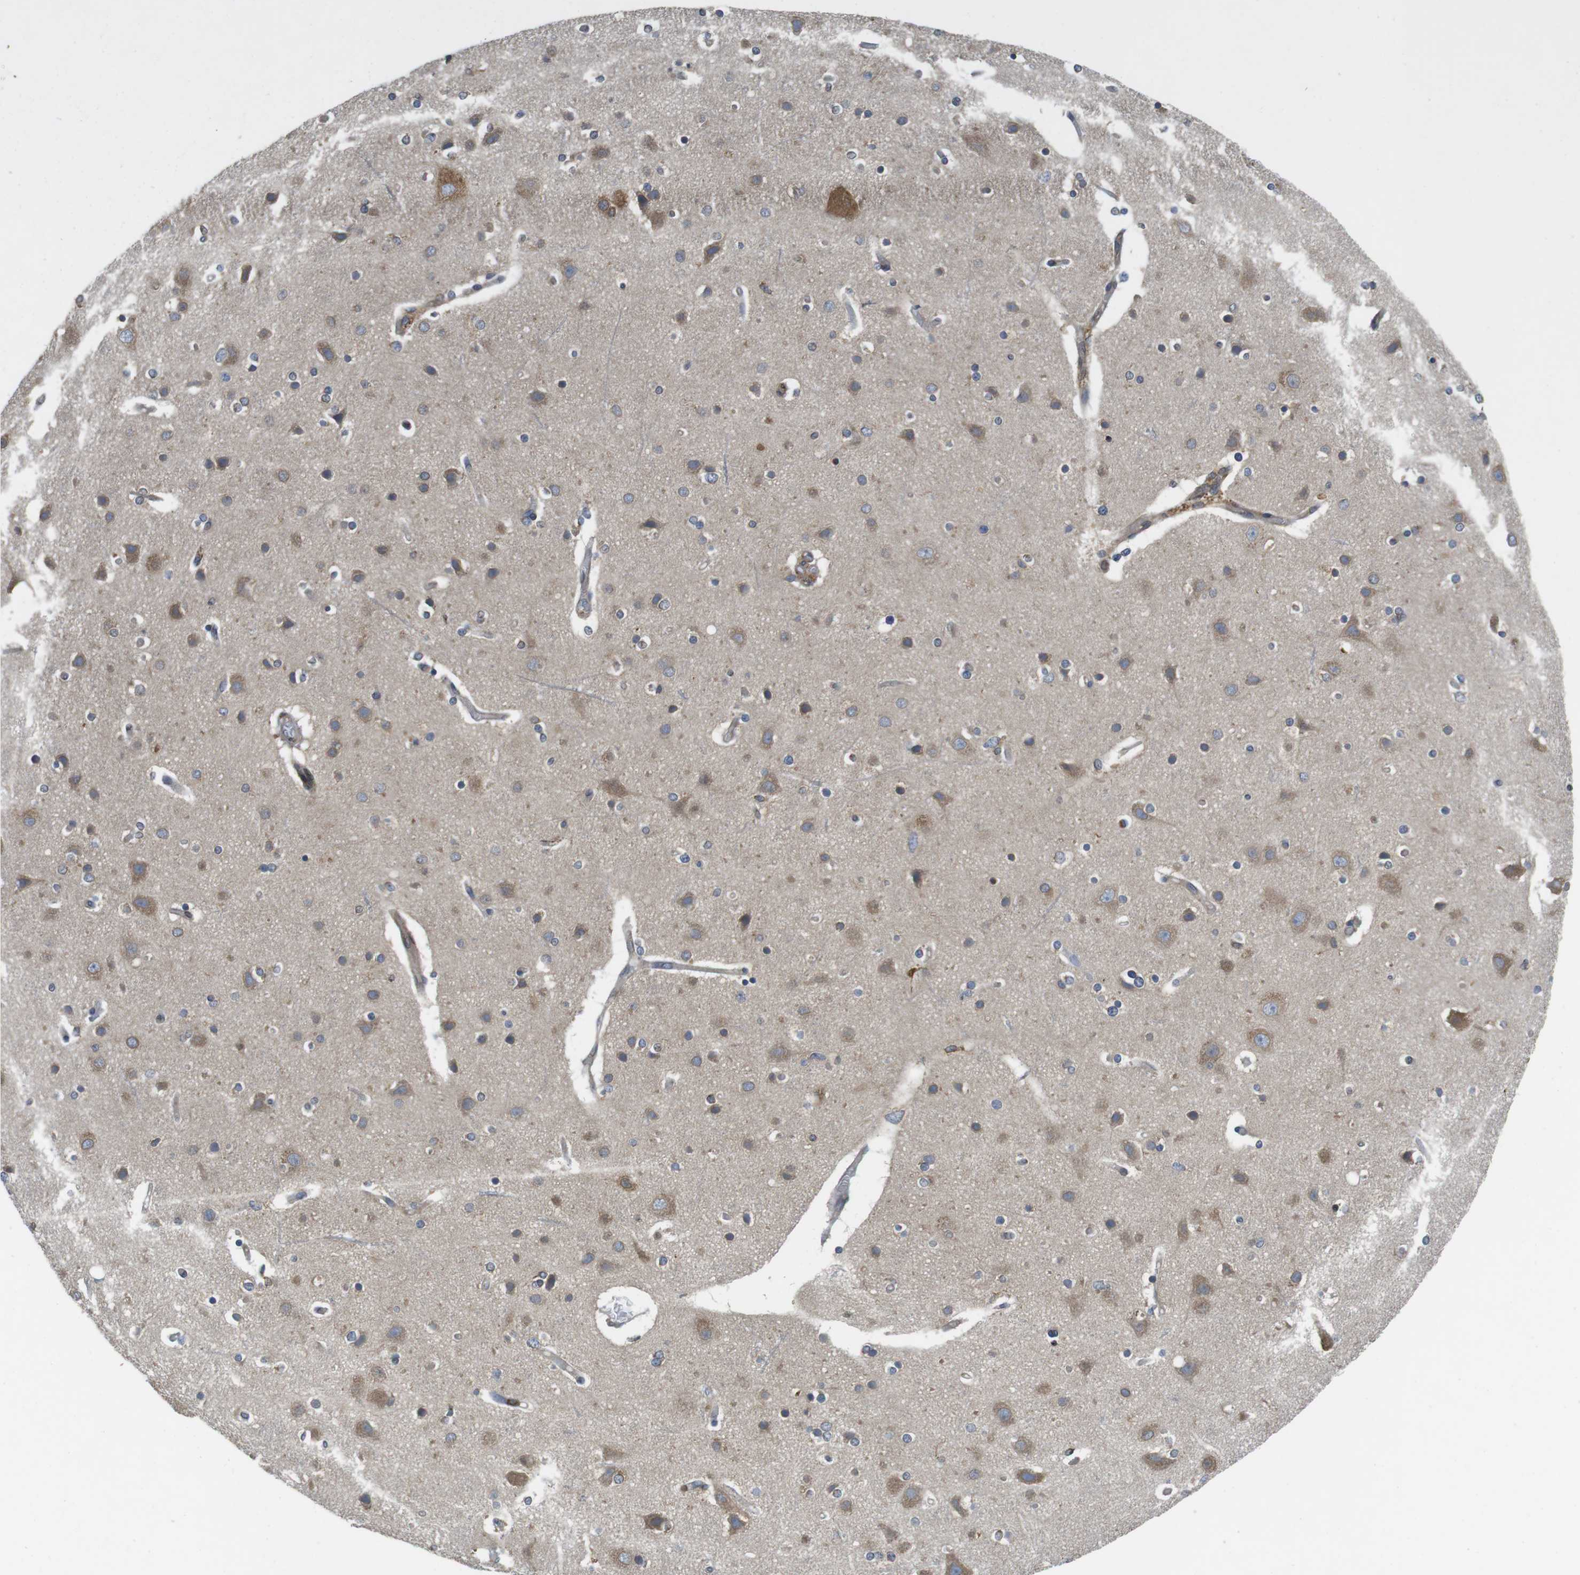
{"staining": {"intensity": "weak", "quantity": "<25%", "location": "cytoplasmic/membranous"}, "tissue": "cerebral cortex", "cell_type": "Endothelial cells", "image_type": "normal", "snomed": [{"axis": "morphology", "description": "Normal tissue, NOS"}, {"axis": "topography", "description": "Cerebral cortex"}], "caption": "Endothelial cells show no significant protein expression in normal cerebral cortex. (Brightfield microscopy of DAB (3,3'-diaminobenzidine) immunohistochemistry at high magnification).", "gene": "ARL6IP5", "patient": {"sex": "female", "age": 54}}